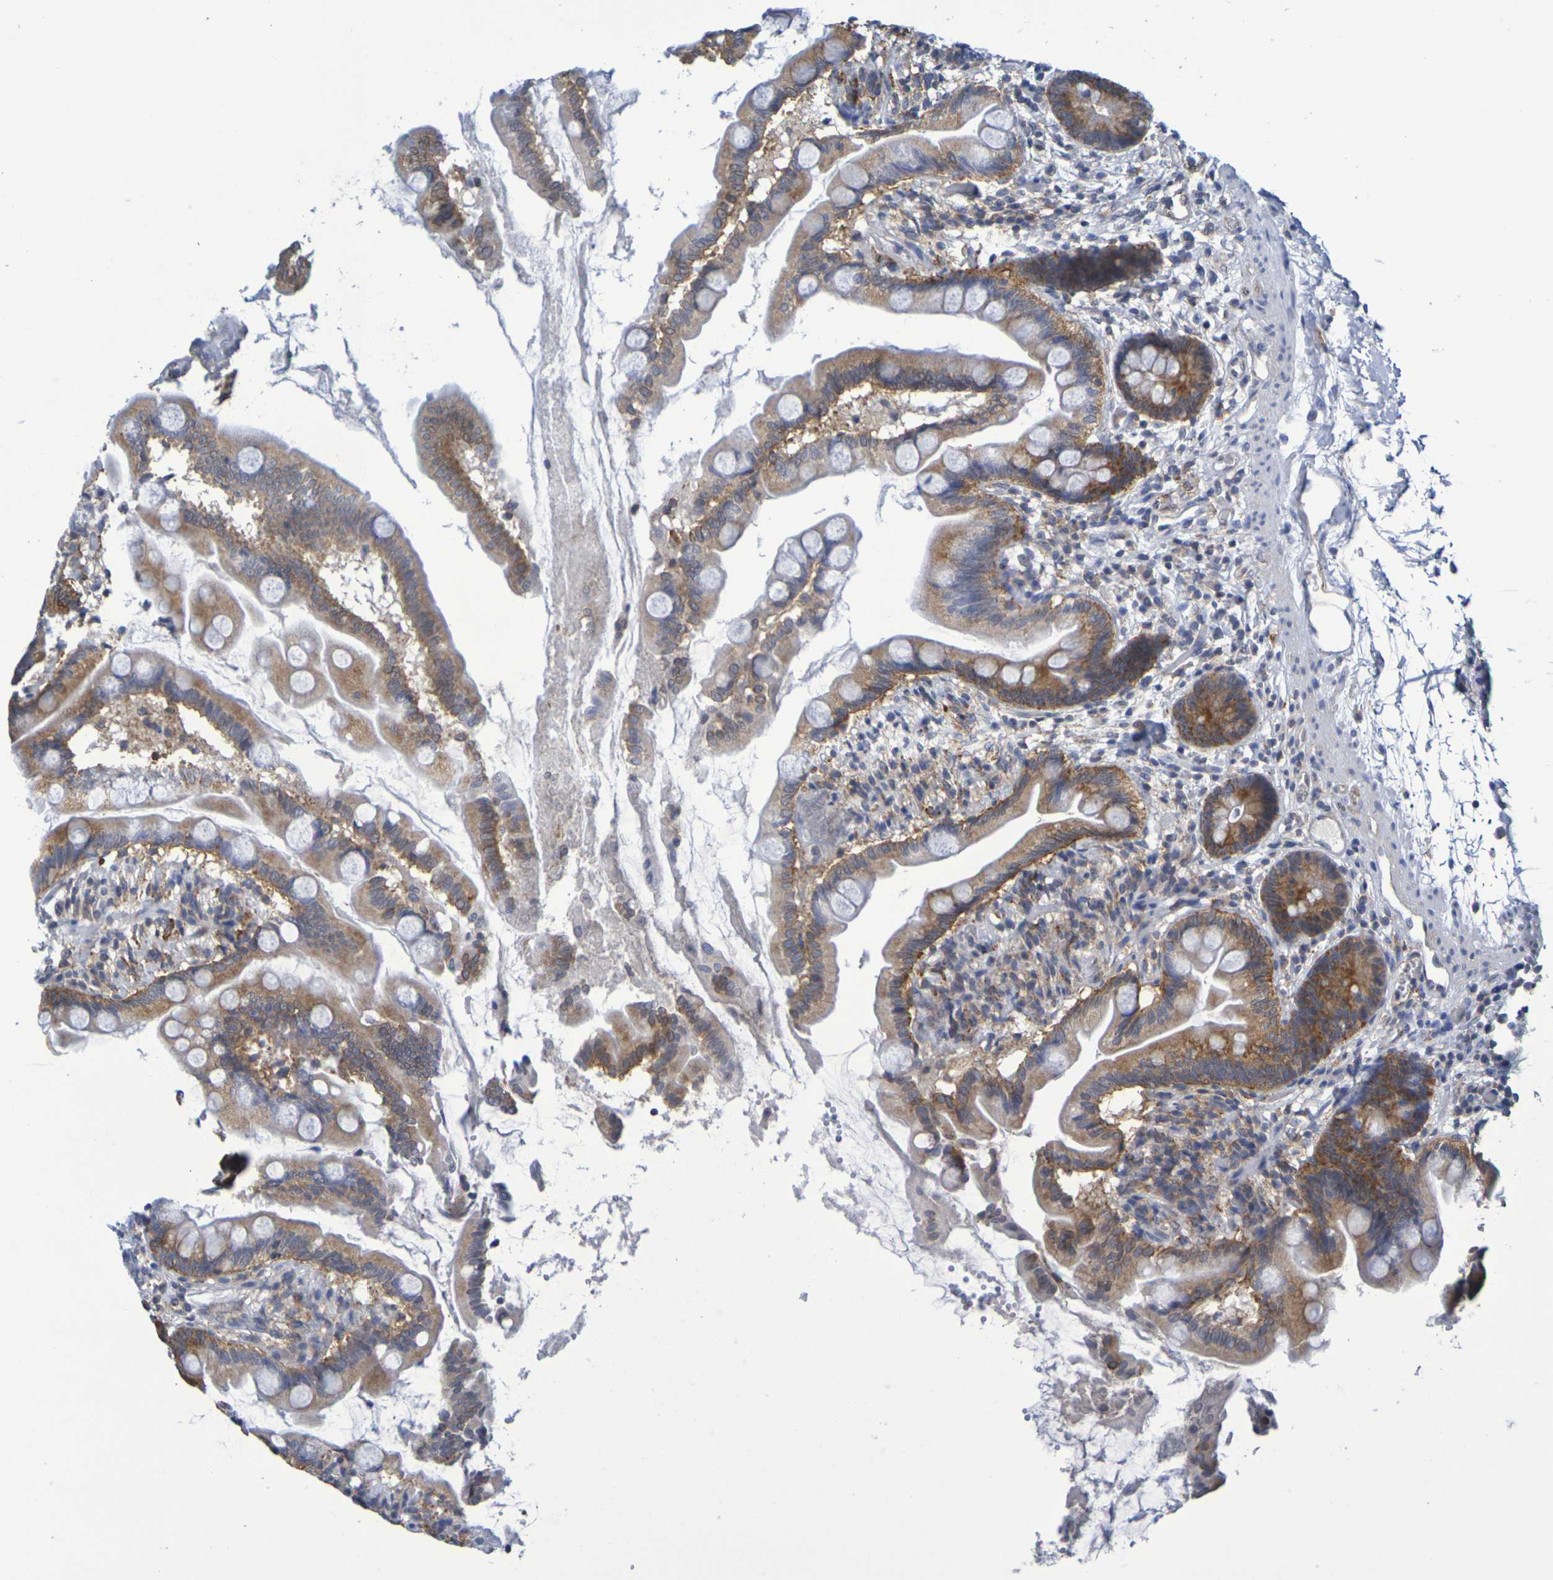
{"staining": {"intensity": "moderate", "quantity": ">75%", "location": "cytoplasmic/membranous"}, "tissue": "small intestine", "cell_type": "Glandular cells", "image_type": "normal", "snomed": [{"axis": "morphology", "description": "Normal tissue, NOS"}, {"axis": "topography", "description": "Small intestine"}], "caption": "Normal small intestine displays moderate cytoplasmic/membranous expression in approximately >75% of glandular cells, visualized by immunohistochemistry.", "gene": "CHRNB1", "patient": {"sex": "female", "age": 56}}